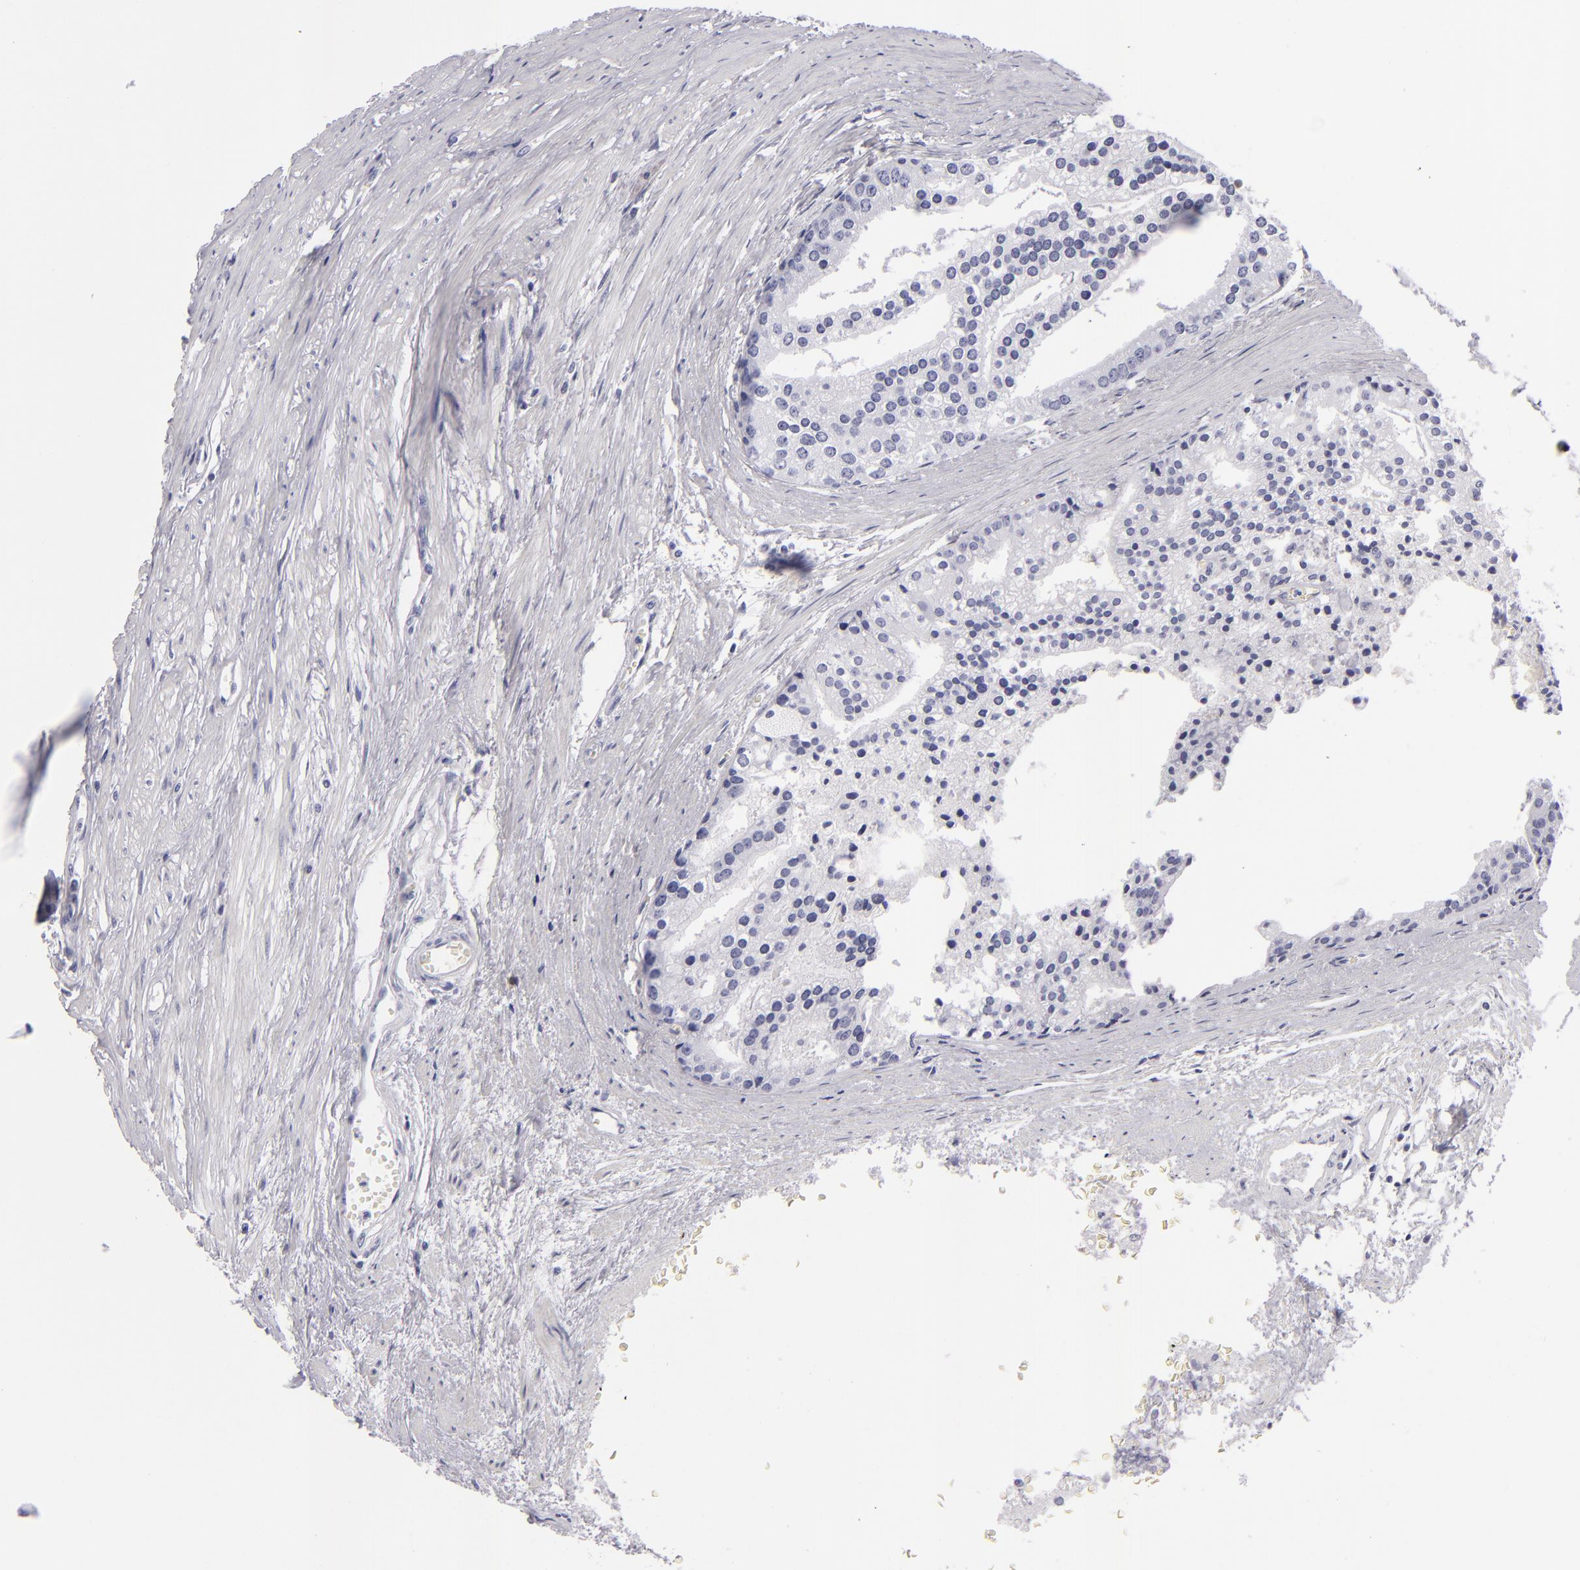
{"staining": {"intensity": "negative", "quantity": "none", "location": "none"}, "tissue": "prostate cancer", "cell_type": "Tumor cells", "image_type": "cancer", "snomed": [{"axis": "morphology", "description": "Adenocarcinoma, High grade"}, {"axis": "topography", "description": "Prostate"}], "caption": "Immunohistochemical staining of human prostate cancer (adenocarcinoma (high-grade)) shows no significant positivity in tumor cells.", "gene": "VIL1", "patient": {"sex": "male", "age": 56}}